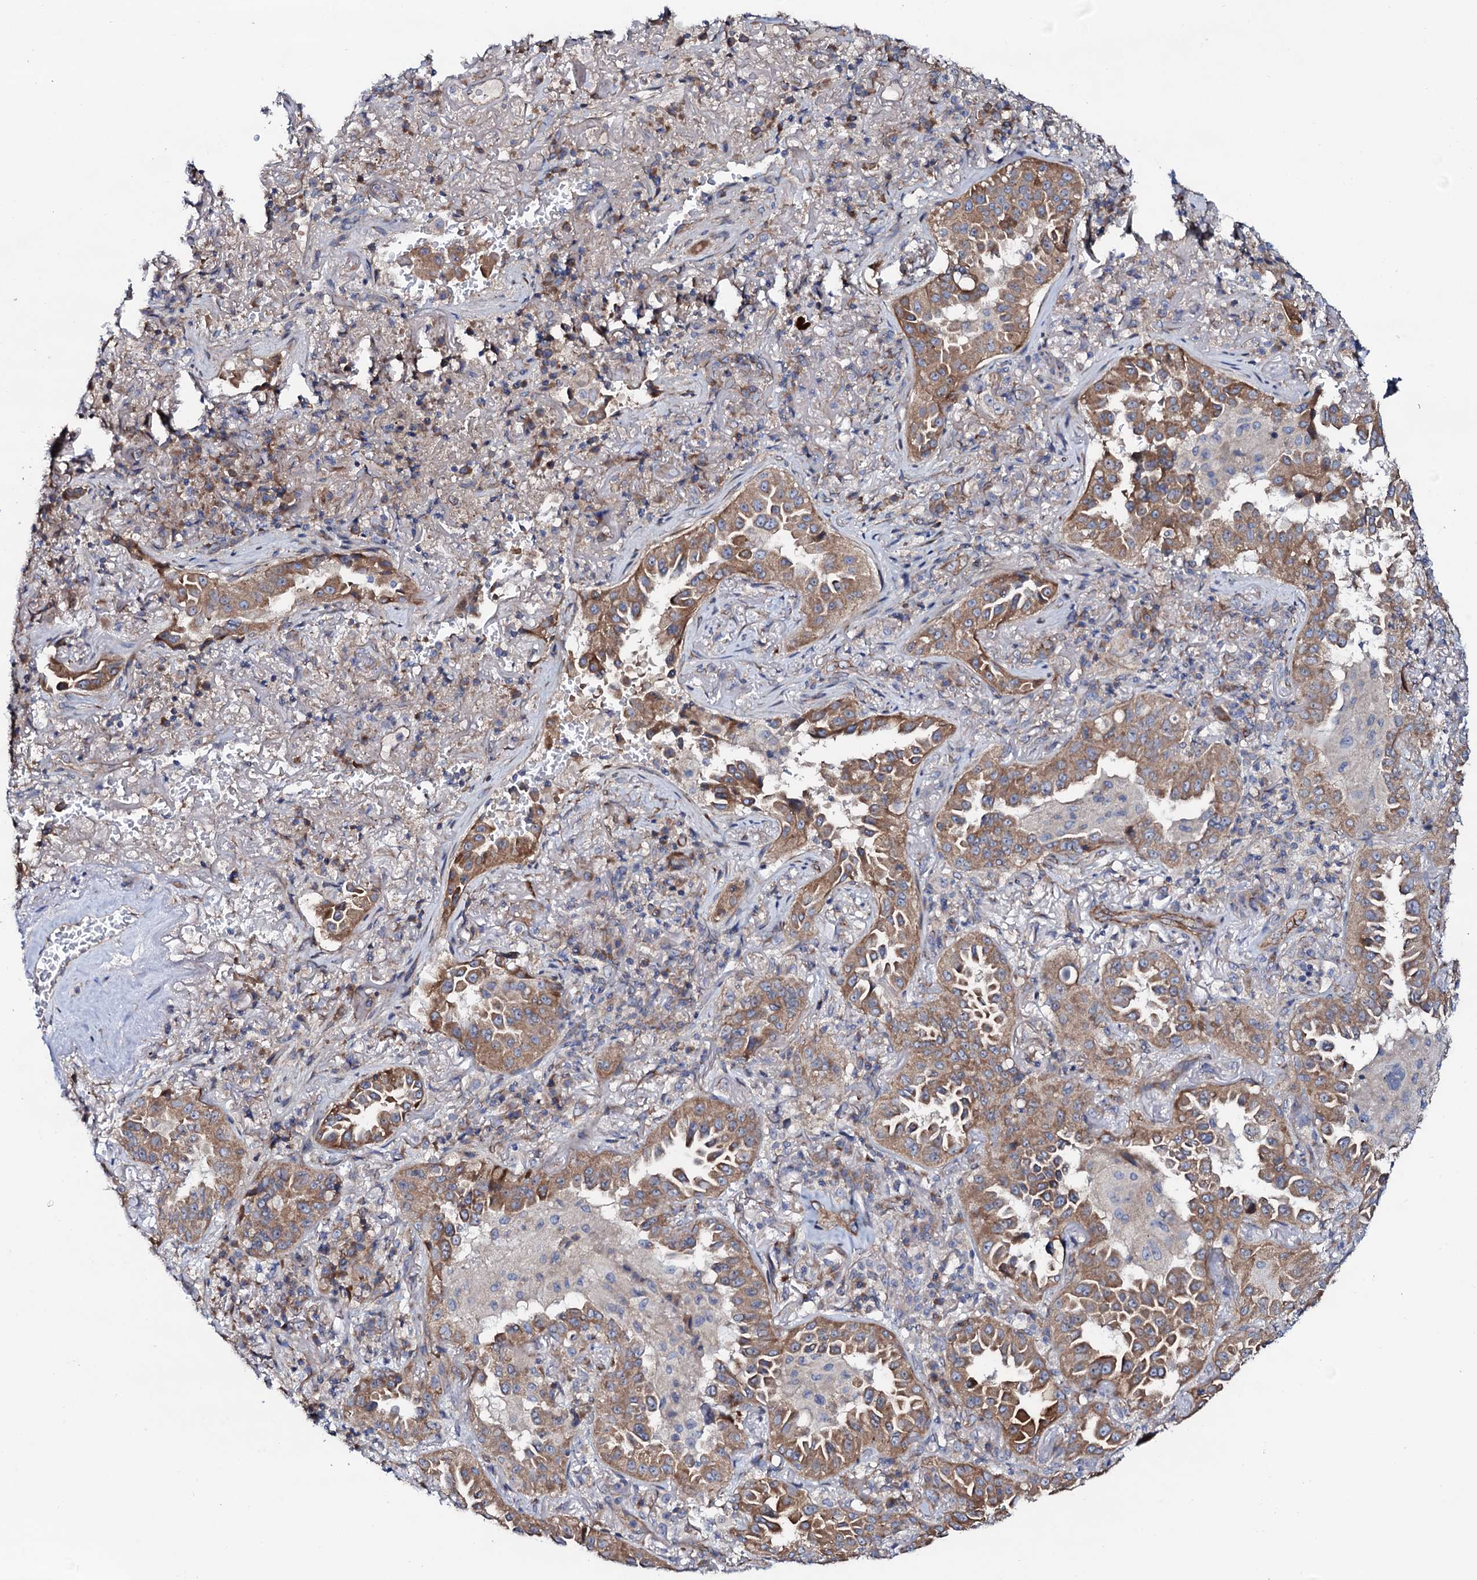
{"staining": {"intensity": "moderate", "quantity": ">75%", "location": "cytoplasmic/membranous"}, "tissue": "lung cancer", "cell_type": "Tumor cells", "image_type": "cancer", "snomed": [{"axis": "morphology", "description": "Adenocarcinoma, NOS"}, {"axis": "topography", "description": "Lung"}], "caption": "Immunohistochemical staining of human lung cancer exhibits medium levels of moderate cytoplasmic/membranous protein positivity in approximately >75% of tumor cells. (DAB (3,3'-diaminobenzidine) = brown stain, brightfield microscopy at high magnification).", "gene": "STARD13", "patient": {"sex": "female", "age": 69}}